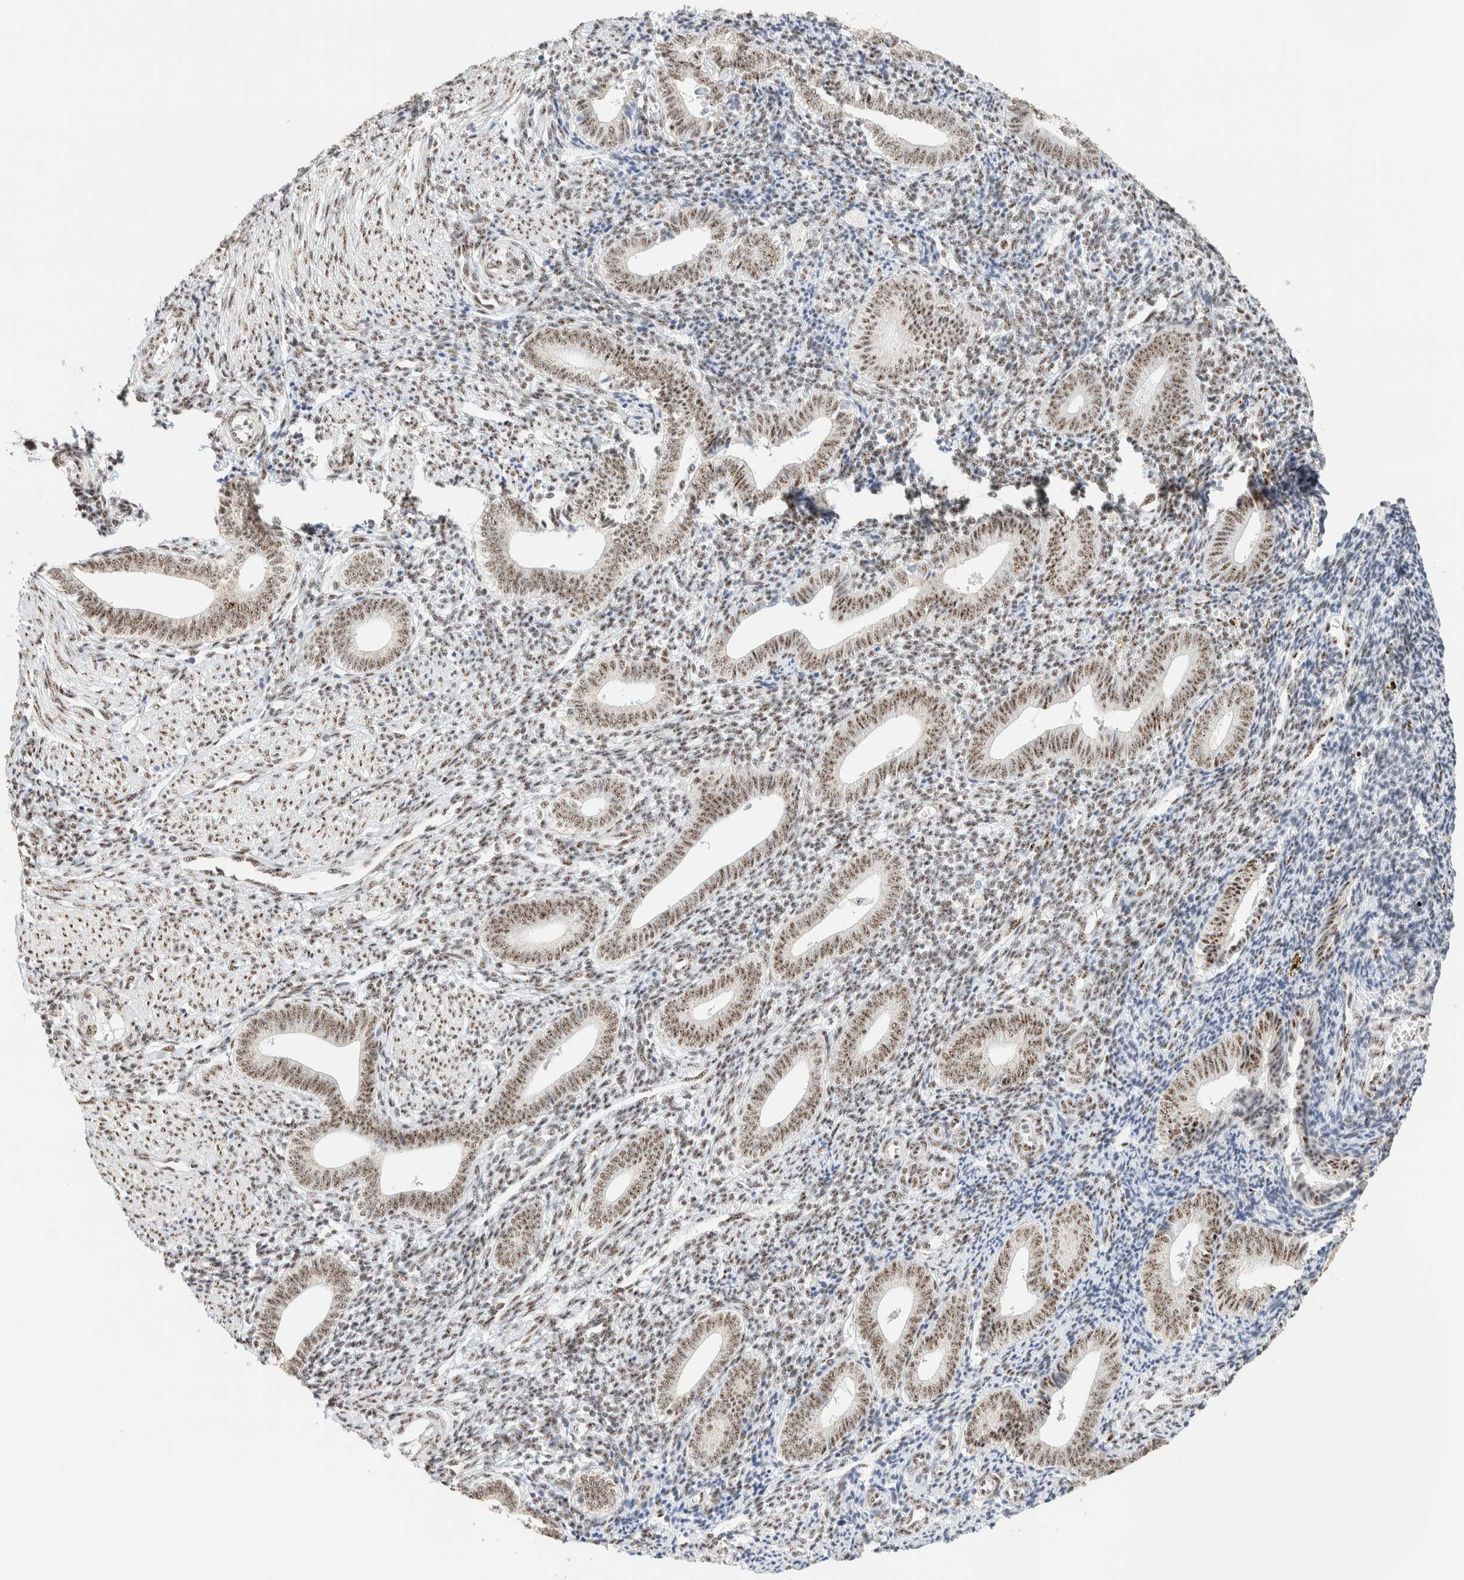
{"staining": {"intensity": "weak", "quantity": ">75%", "location": "nuclear"}, "tissue": "endometrium", "cell_type": "Cells in endometrial stroma", "image_type": "normal", "snomed": [{"axis": "morphology", "description": "Normal tissue, NOS"}, {"axis": "topography", "description": "Uterus"}, {"axis": "topography", "description": "Endometrium"}], "caption": "This photomicrograph exhibits normal endometrium stained with immunohistochemistry to label a protein in brown. The nuclear of cells in endometrial stroma show weak positivity for the protein. Nuclei are counter-stained blue.", "gene": "SON", "patient": {"sex": "female", "age": 33}}